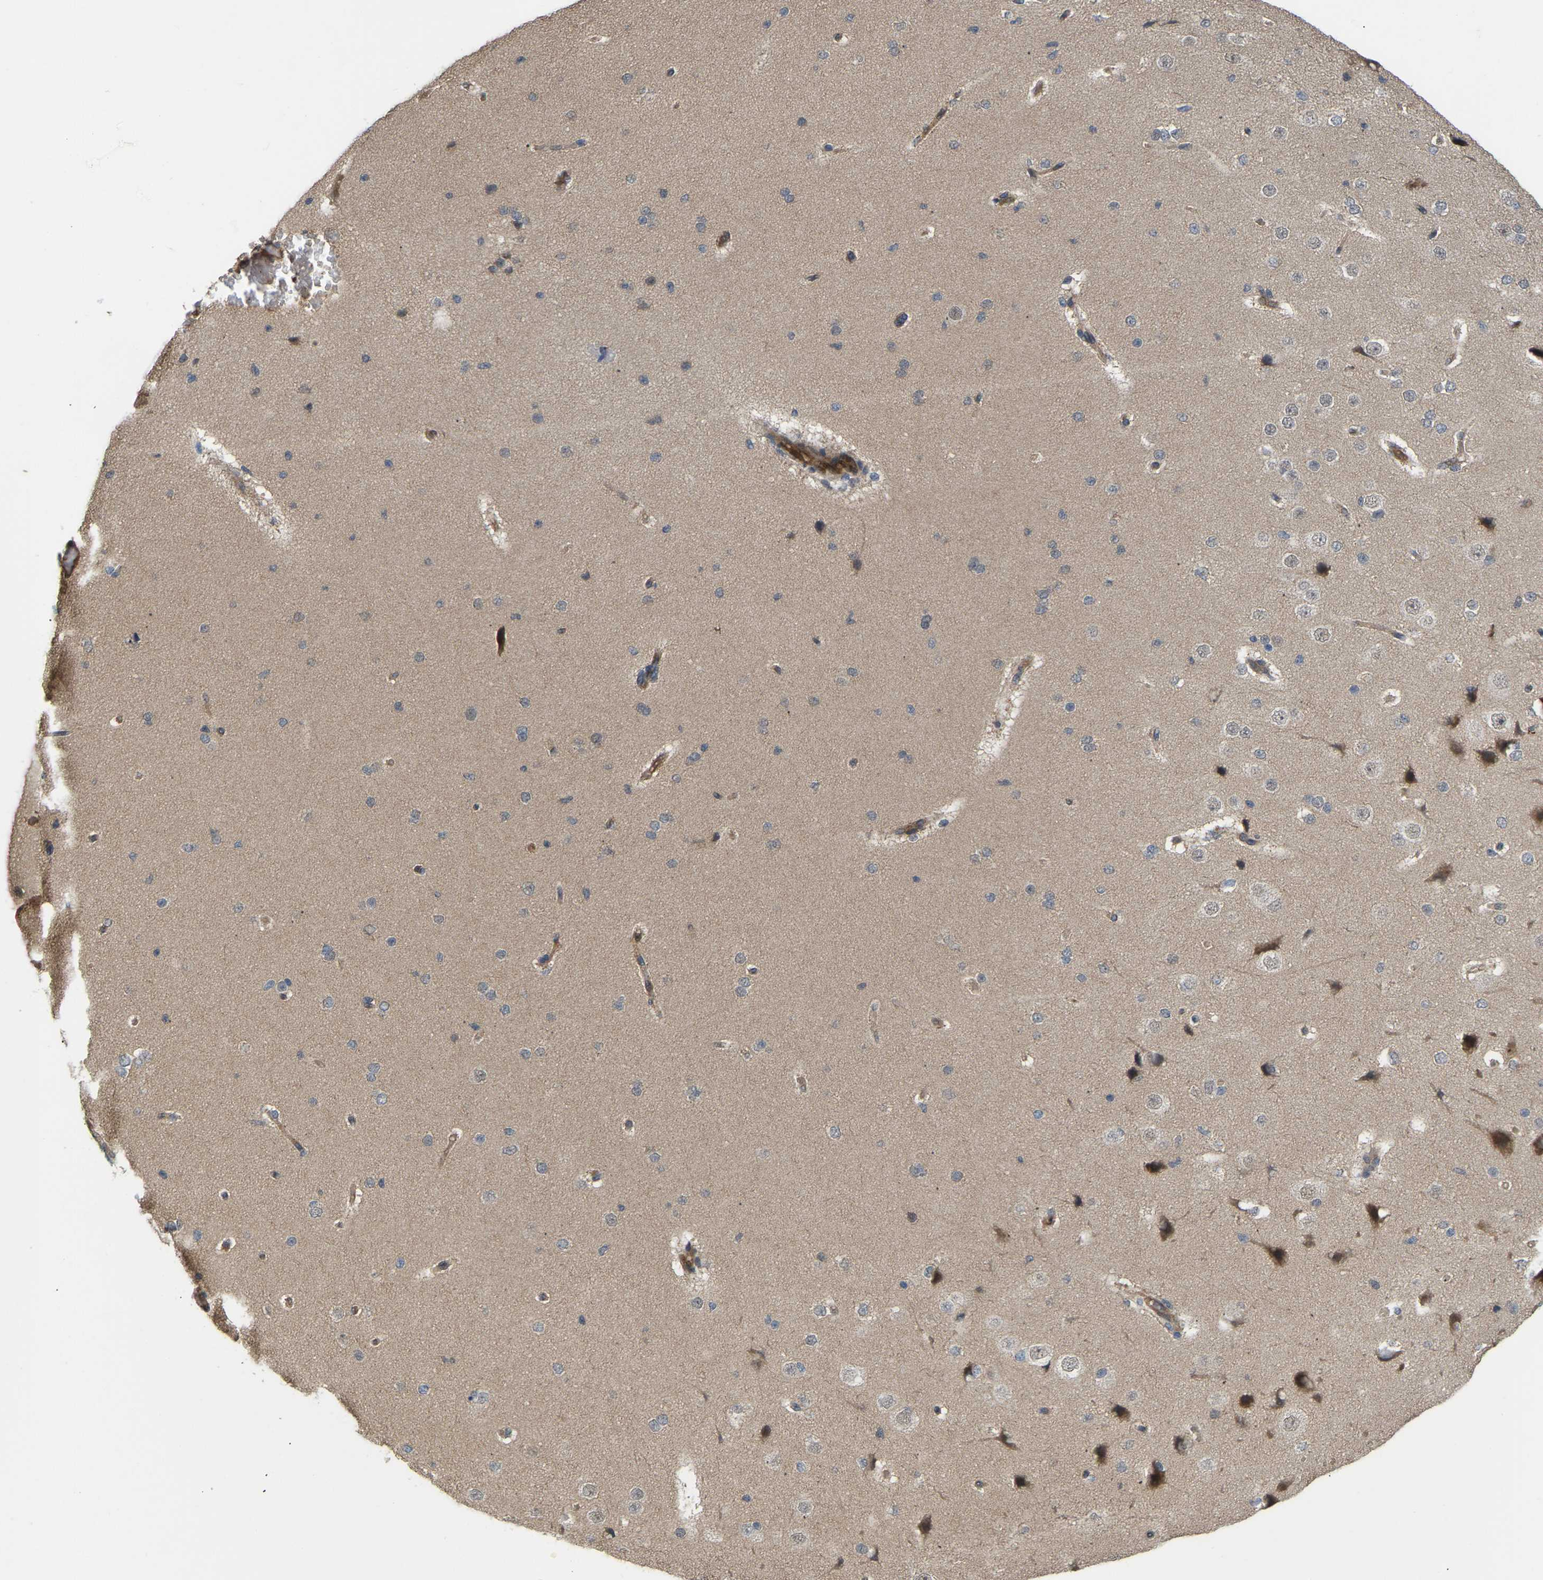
{"staining": {"intensity": "moderate", "quantity": ">75%", "location": "cytoplasmic/membranous"}, "tissue": "cerebral cortex", "cell_type": "Endothelial cells", "image_type": "normal", "snomed": [{"axis": "morphology", "description": "Normal tissue, NOS"}, {"axis": "morphology", "description": "Developmental malformation"}, {"axis": "topography", "description": "Cerebral cortex"}], "caption": "This micrograph reveals immunohistochemistry (IHC) staining of normal human cerebral cortex, with medium moderate cytoplasmic/membranous staining in approximately >75% of endothelial cells.", "gene": "LIMK2", "patient": {"sex": "female", "age": 30}}